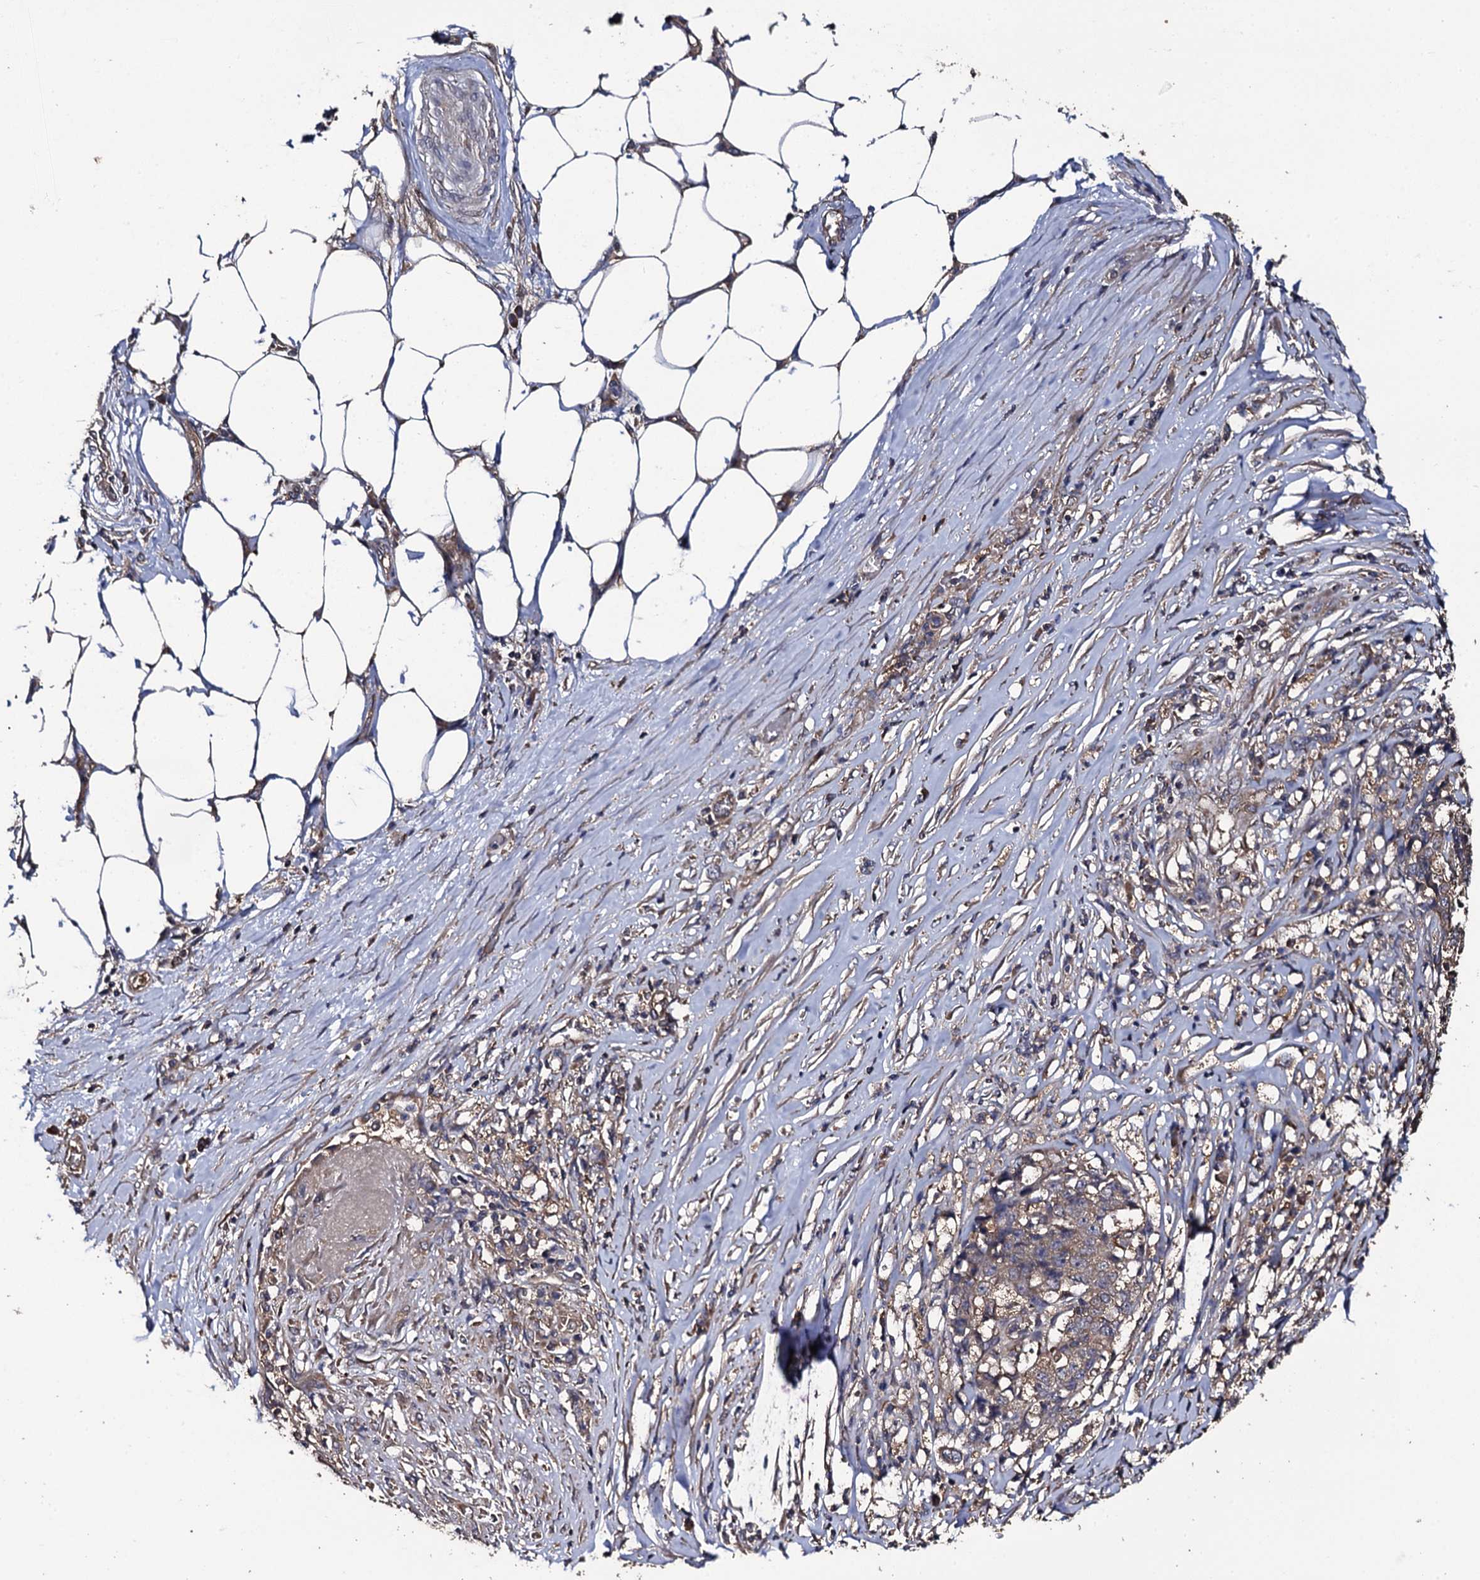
{"staining": {"intensity": "weak", "quantity": "25%-75%", "location": "cytoplasmic/membranous"}, "tissue": "stomach cancer", "cell_type": "Tumor cells", "image_type": "cancer", "snomed": [{"axis": "morphology", "description": "Adenocarcinoma, NOS"}, {"axis": "topography", "description": "Stomach"}], "caption": "Protein staining shows weak cytoplasmic/membranous expression in about 25%-75% of tumor cells in stomach cancer (adenocarcinoma).", "gene": "TTC23", "patient": {"sex": "male", "age": 59}}